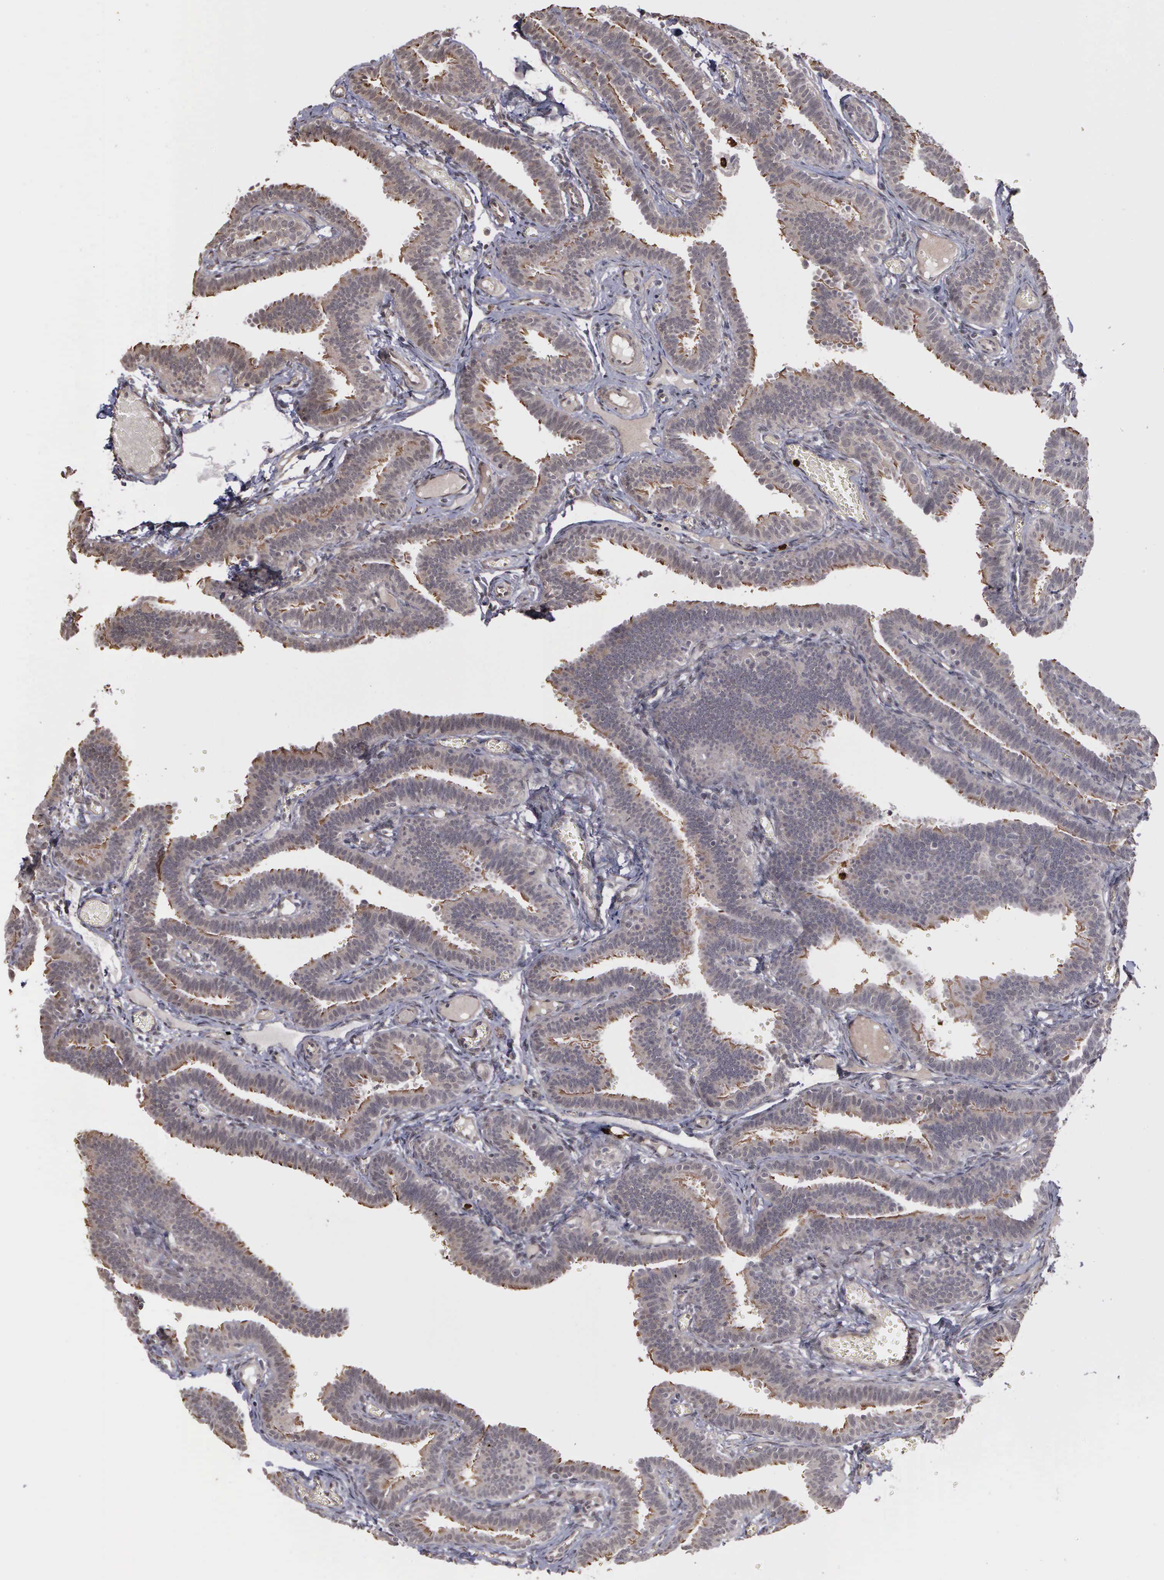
{"staining": {"intensity": "negative", "quantity": "none", "location": "none"}, "tissue": "fallopian tube", "cell_type": "Glandular cells", "image_type": "normal", "snomed": [{"axis": "morphology", "description": "Normal tissue, NOS"}, {"axis": "topography", "description": "Fallopian tube"}], "caption": "IHC image of benign human fallopian tube stained for a protein (brown), which exhibits no expression in glandular cells. (DAB immunohistochemistry, high magnification).", "gene": "MMP9", "patient": {"sex": "female", "age": 29}}